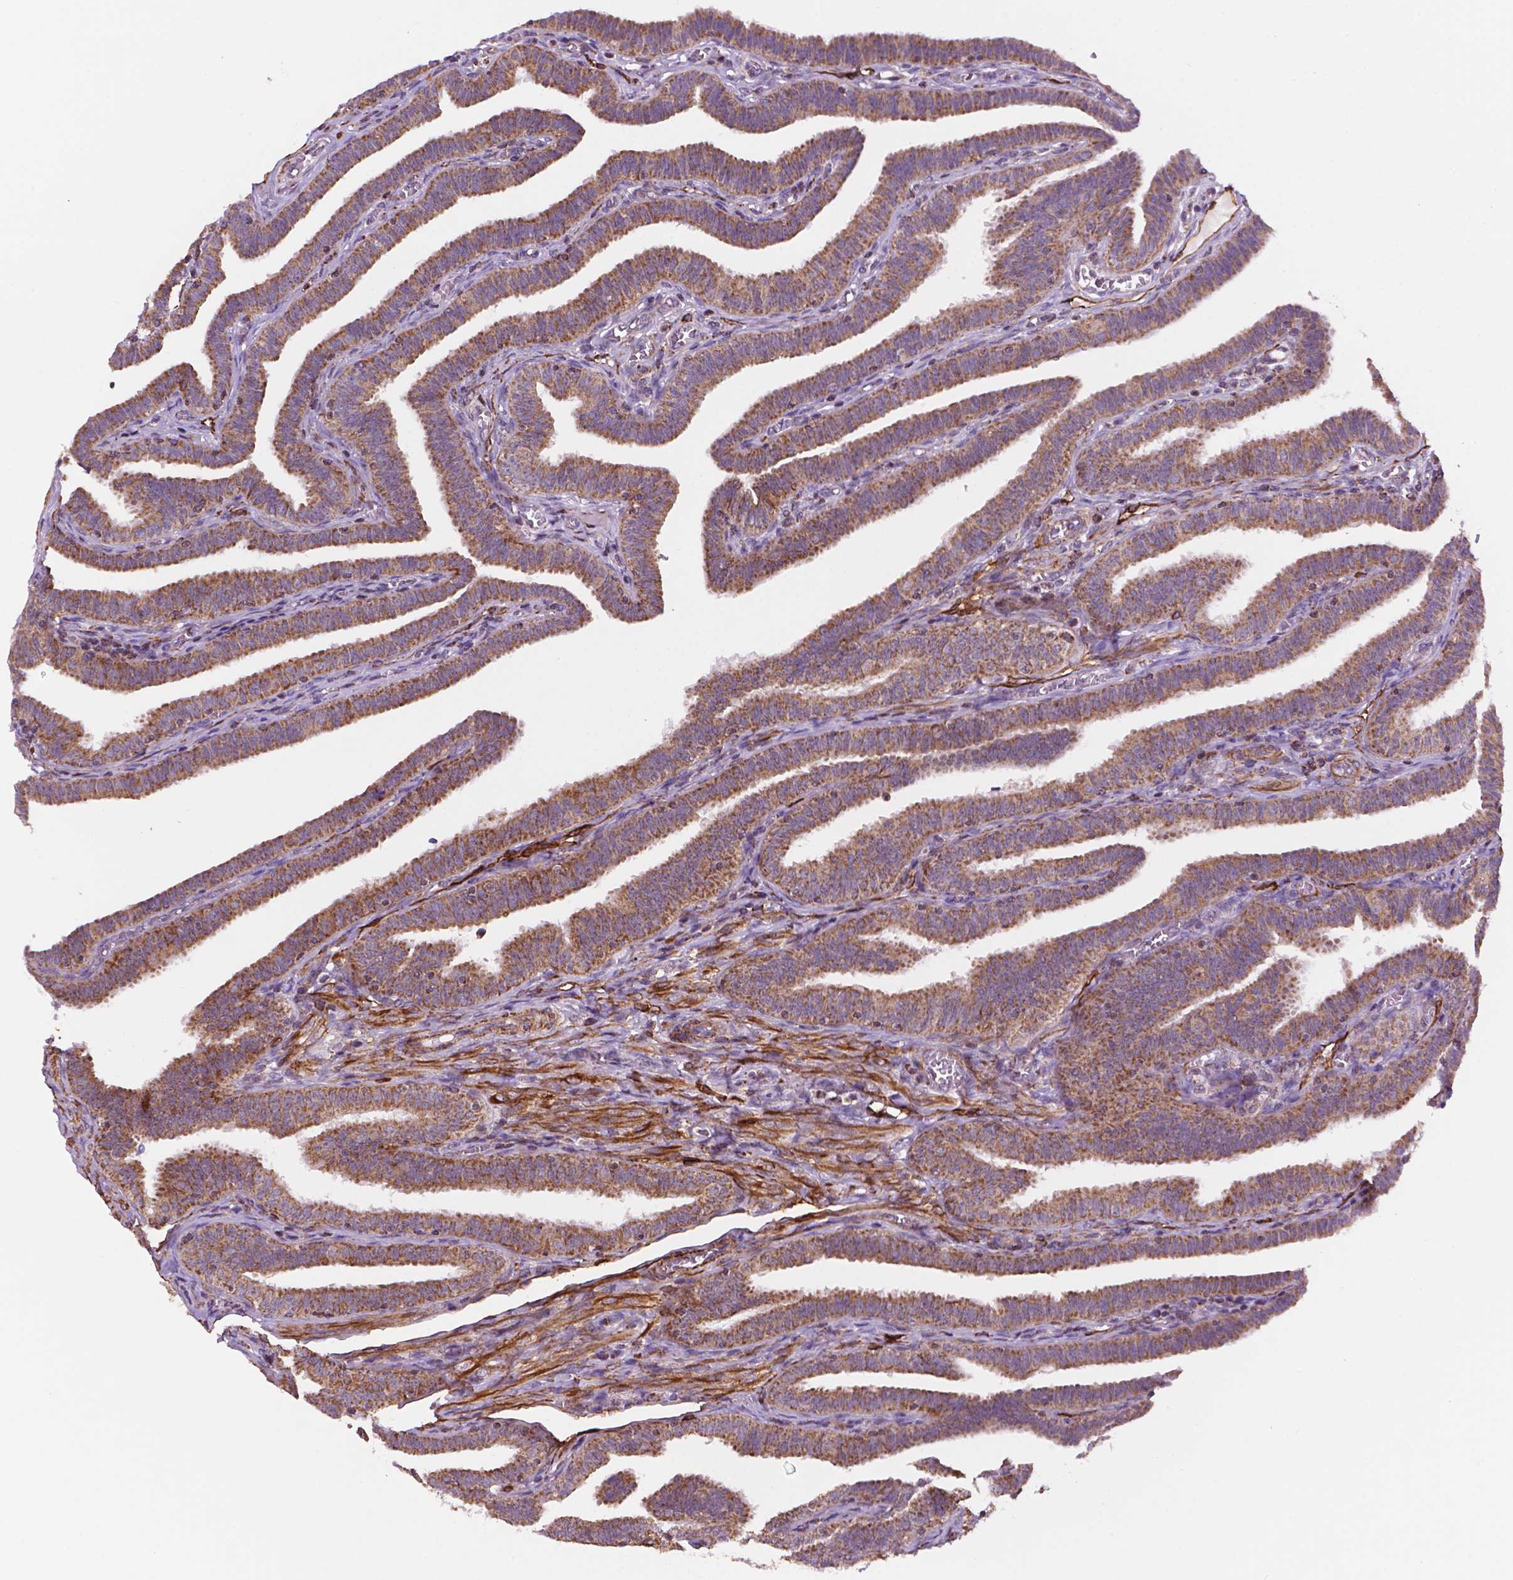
{"staining": {"intensity": "moderate", "quantity": ">75%", "location": "cytoplasmic/membranous"}, "tissue": "fallopian tube", "cell_type": "Glandular cells", "image_type": "normal", "snomed": [{"axis": "morphology", "description": "Normal tissue, NOS"}, {"axis": "topography", "description": "Fallopian tube"}], "caption": "Human fallopian tube stained for a protein (brown) demonstrates moderate cytoplasmic/membranous positive expression in about >75% of glandular cells.", "gene": "GEMIN4", "patient": {"sex": "female", "age": 25}}